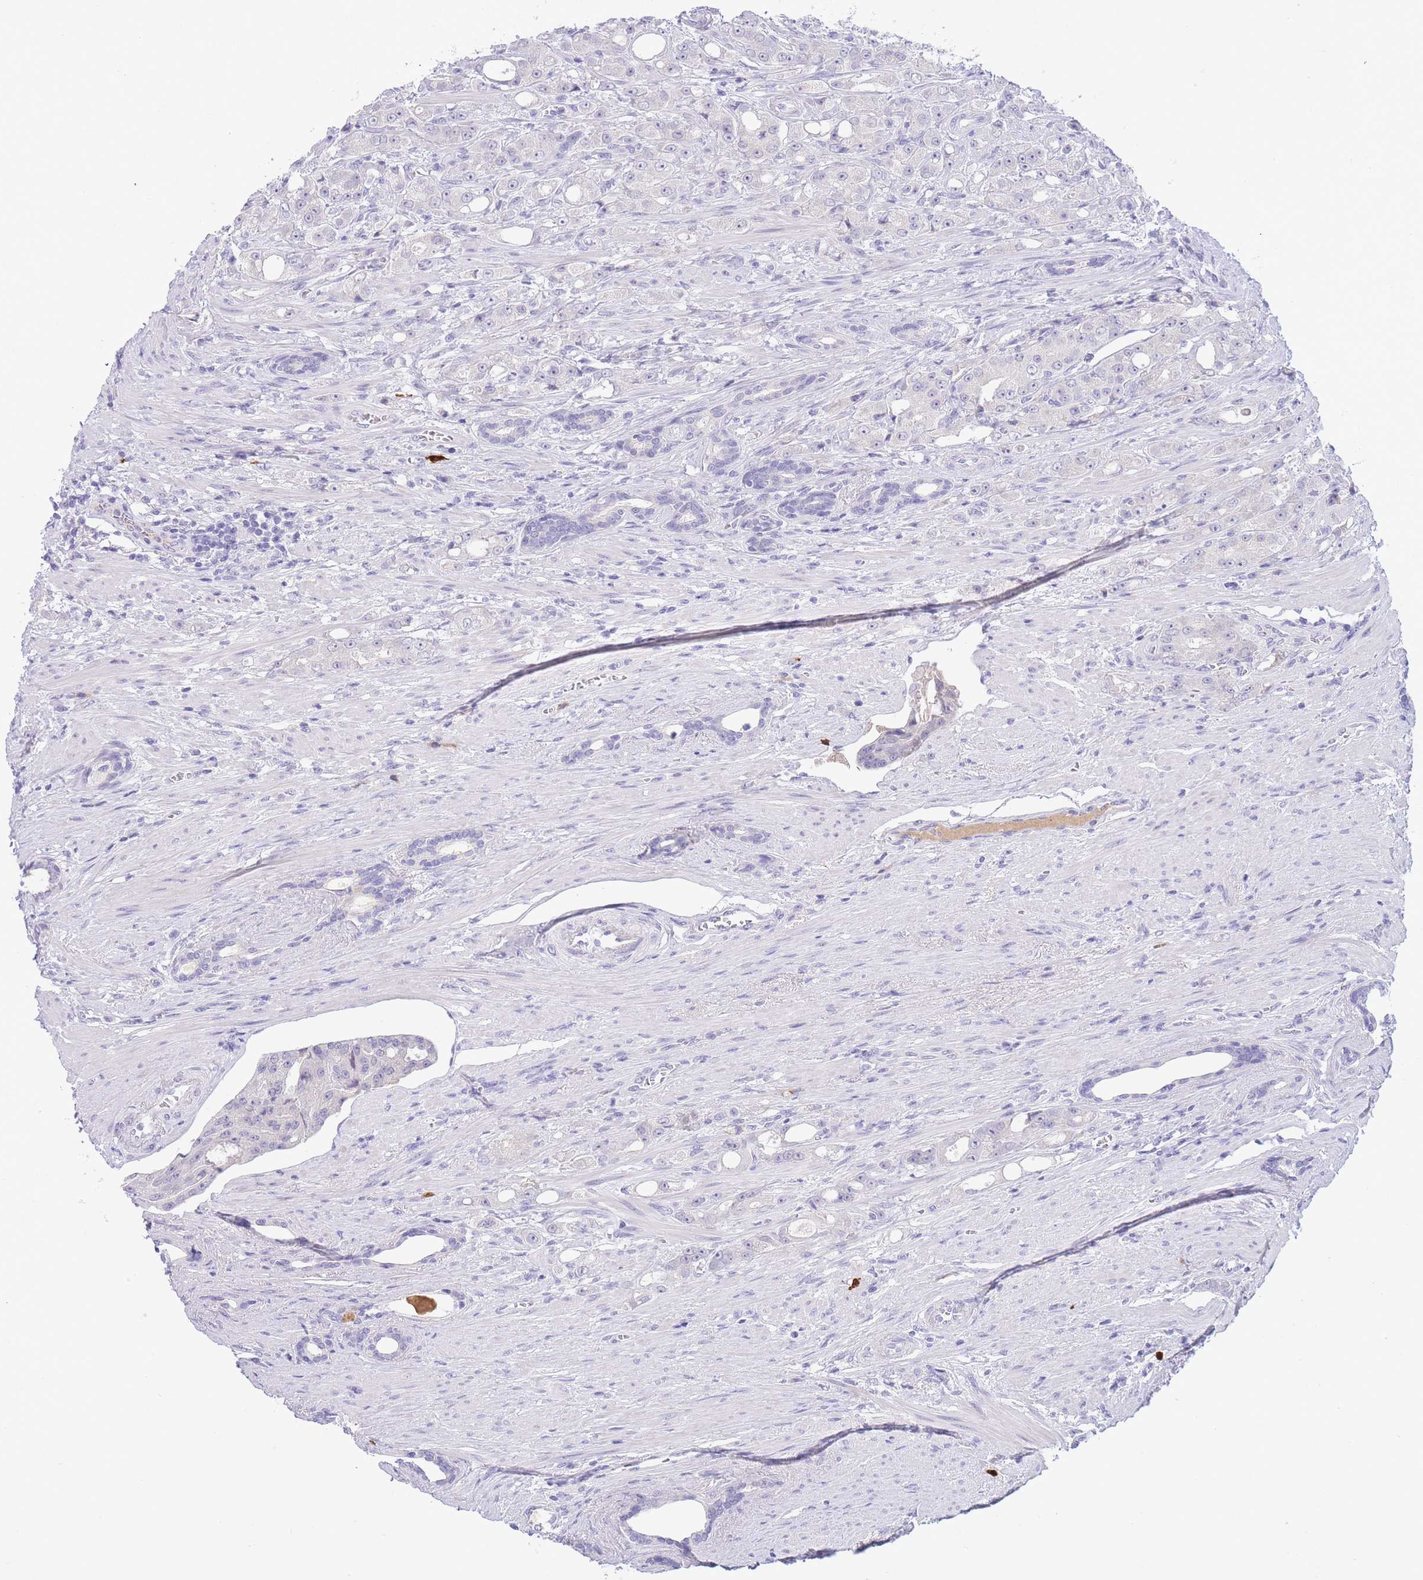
{"staining": {"intensity": "negative", "quantity": "none", "location": "none"}, "tissue": "prostate cancer", "cell_type": "Tumor cells", "image_type": "cancer", "snomed": [{"axis": "morphology", "description": "Adenocarcinoma, High grade"}, {"axis": "topography", "description": "Prostate"}], "caption": "Prostate cancer (adenocarcinoma (high-grade)) was stained to show a protein in brown. There is no significant expression in tumor cells. (DAB (3,3'-diaminobenzidine) immunohistochemistry with hematoxylin counter stain).", "gene": "ASAP3", "patient": {"sex": "male", "age": 69}}